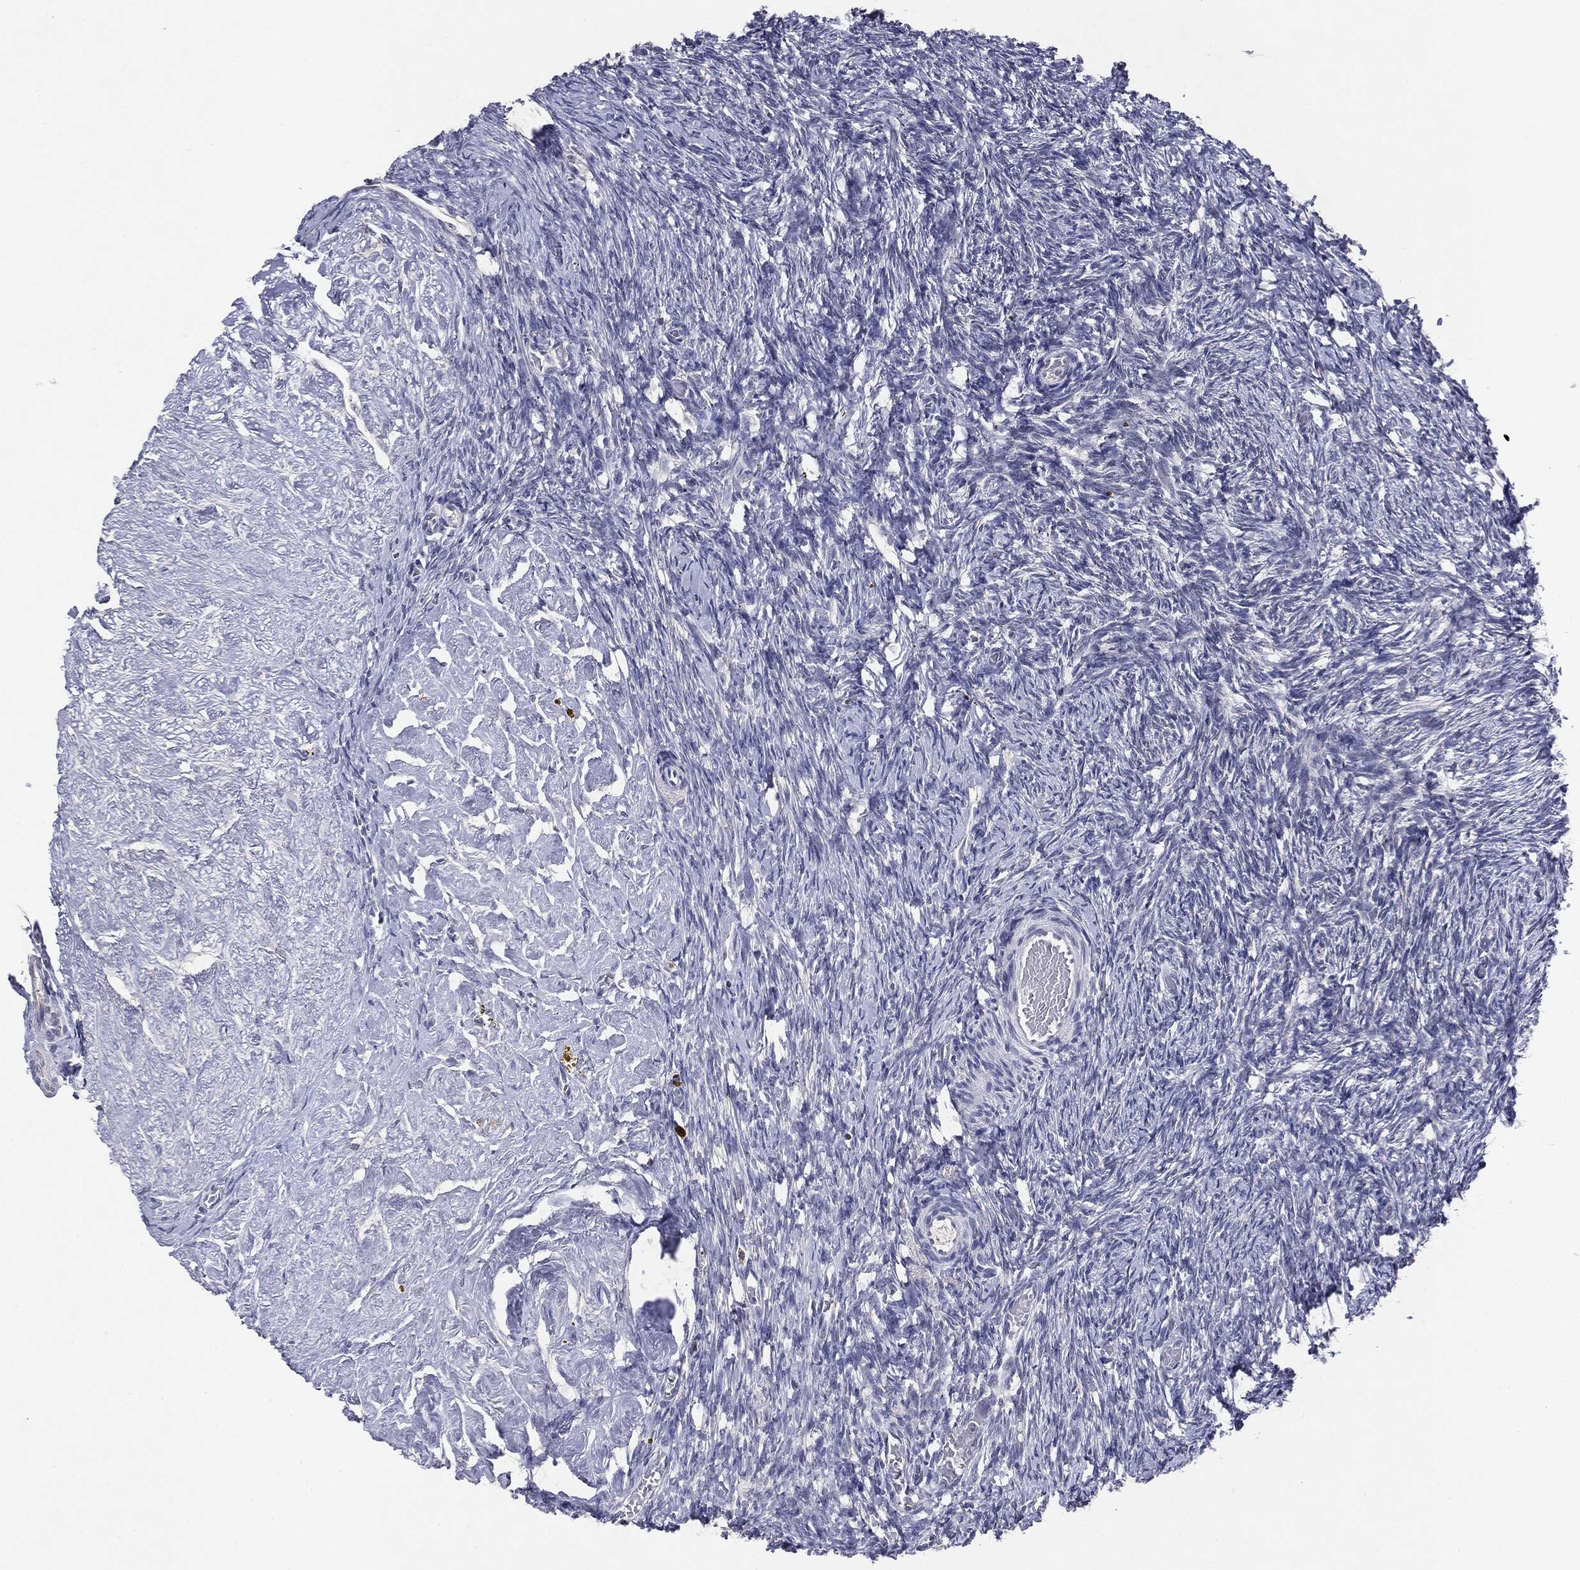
{"staining": {"intensity": "weak", "quantity": "<25%", "location": "cytoplasmic/membranous"}, "tissue": "ovary", "cell_type": "Follicle cells", "image_type": "normal", "snomed": [{"axis": "morphology", "description": "Normal tissue, NOS"}, {"axis": "topography", "description": "Ovary"}], "caption": "Immunohistochemistry (IHC) image of normal ovary stained for a protein (brown), which displays no expression in follicle cells.", "gene": "KIF2C", "patient": {"sex": "female", "age": 39}}